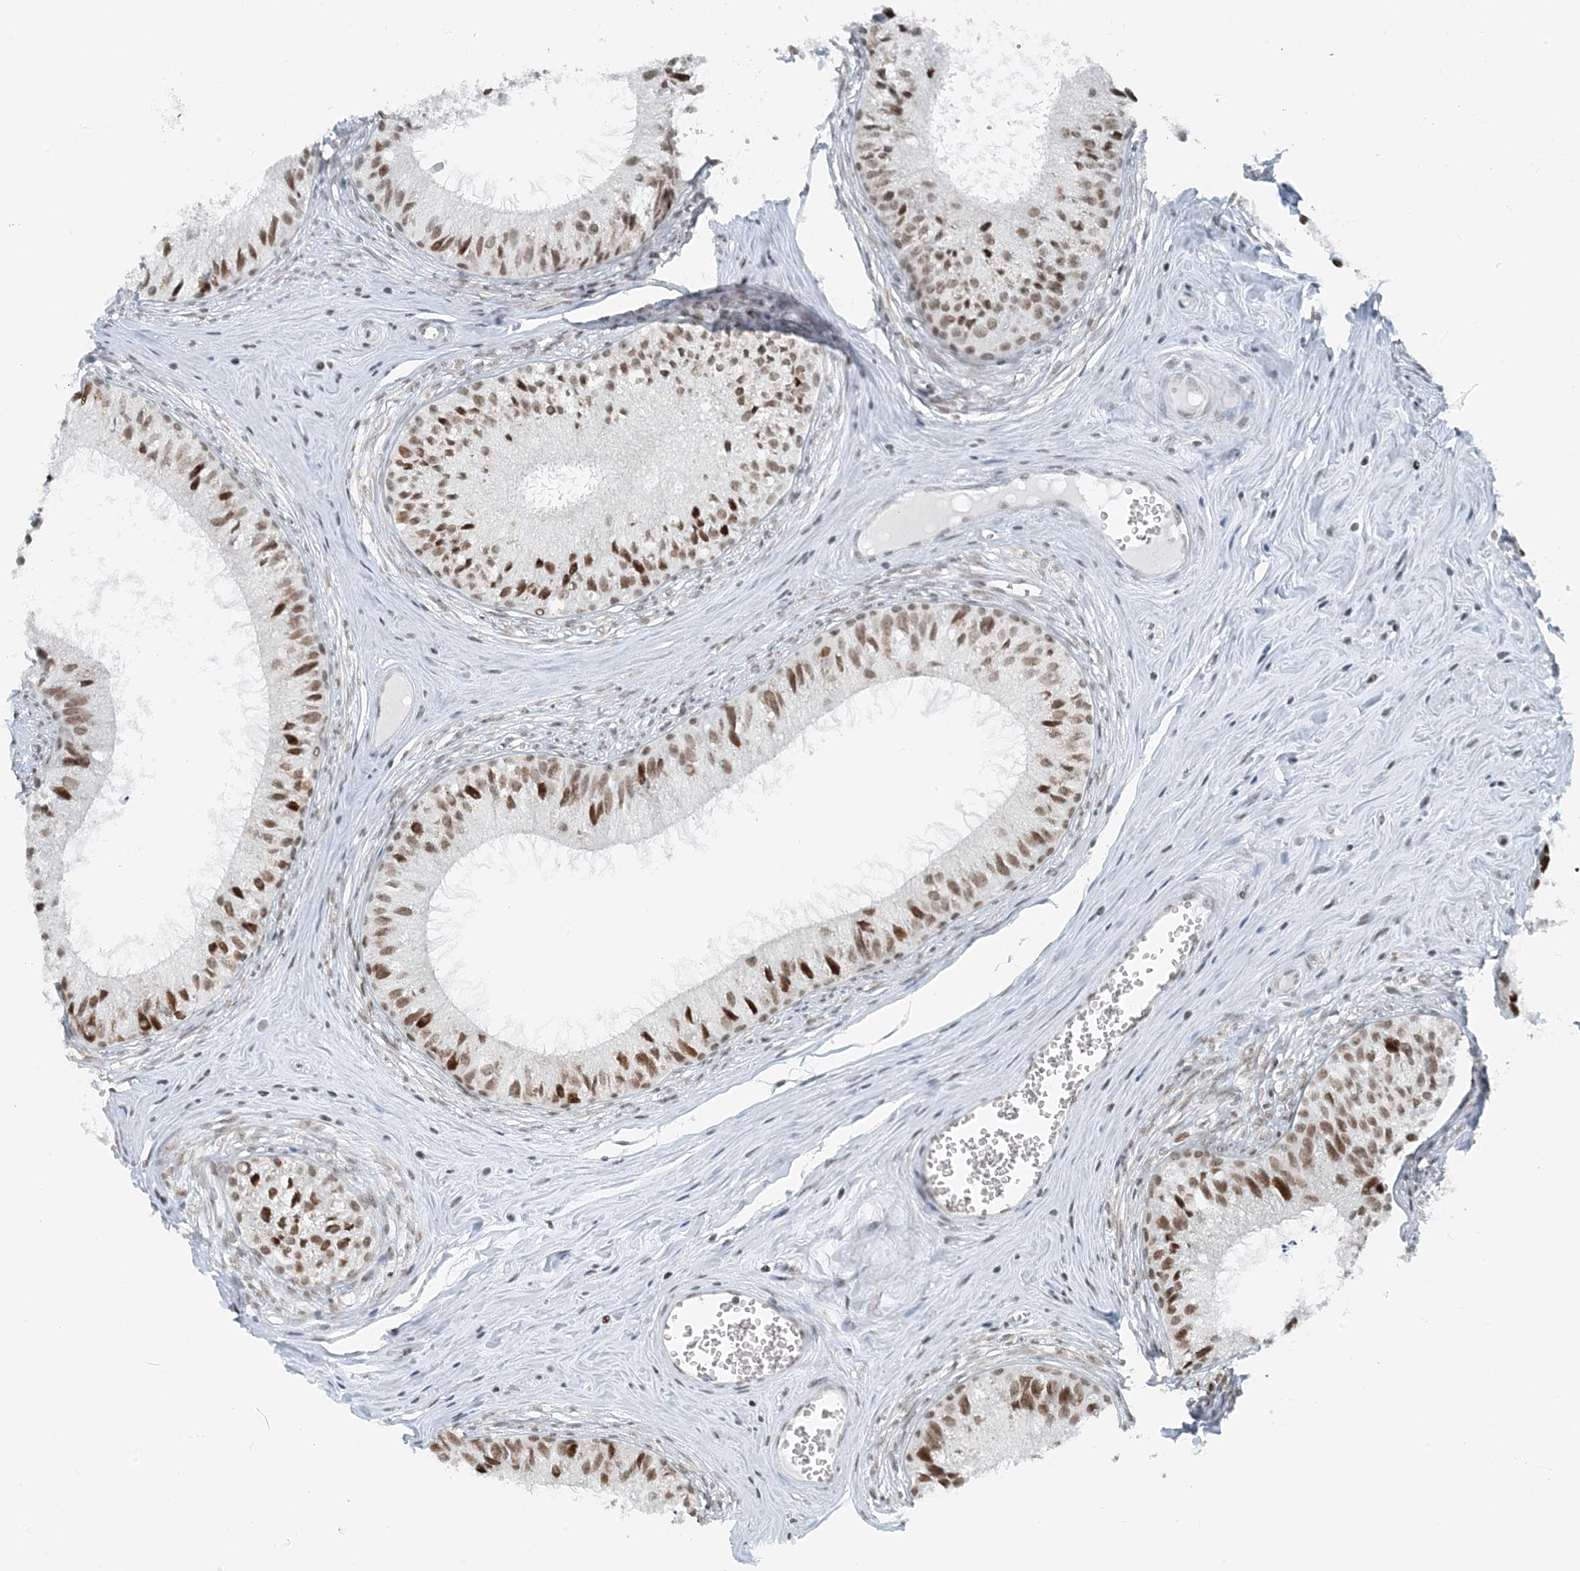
{"staining": {"intensity": "moderate", "quantity": ">75%", "location": "nuclear"}, "tissue": "epididymis", "cell_type": "Glandular cells", "image_type": "normal", "snomed": [{"axis": "morphology", "description": "Normal tissue, NOS"}, {"axis": "topography", "description": "Epididymis"}], "caption": "This photomicrograph demonstrates normal epididymis stained with IHC to label a protein in brown. The nuclear of glandular cells show moderate positivity for the protein. Nuclei are counter-stained blue.", "gene": "ZNF500", "patient": {"sex": "male", "age": 36}}